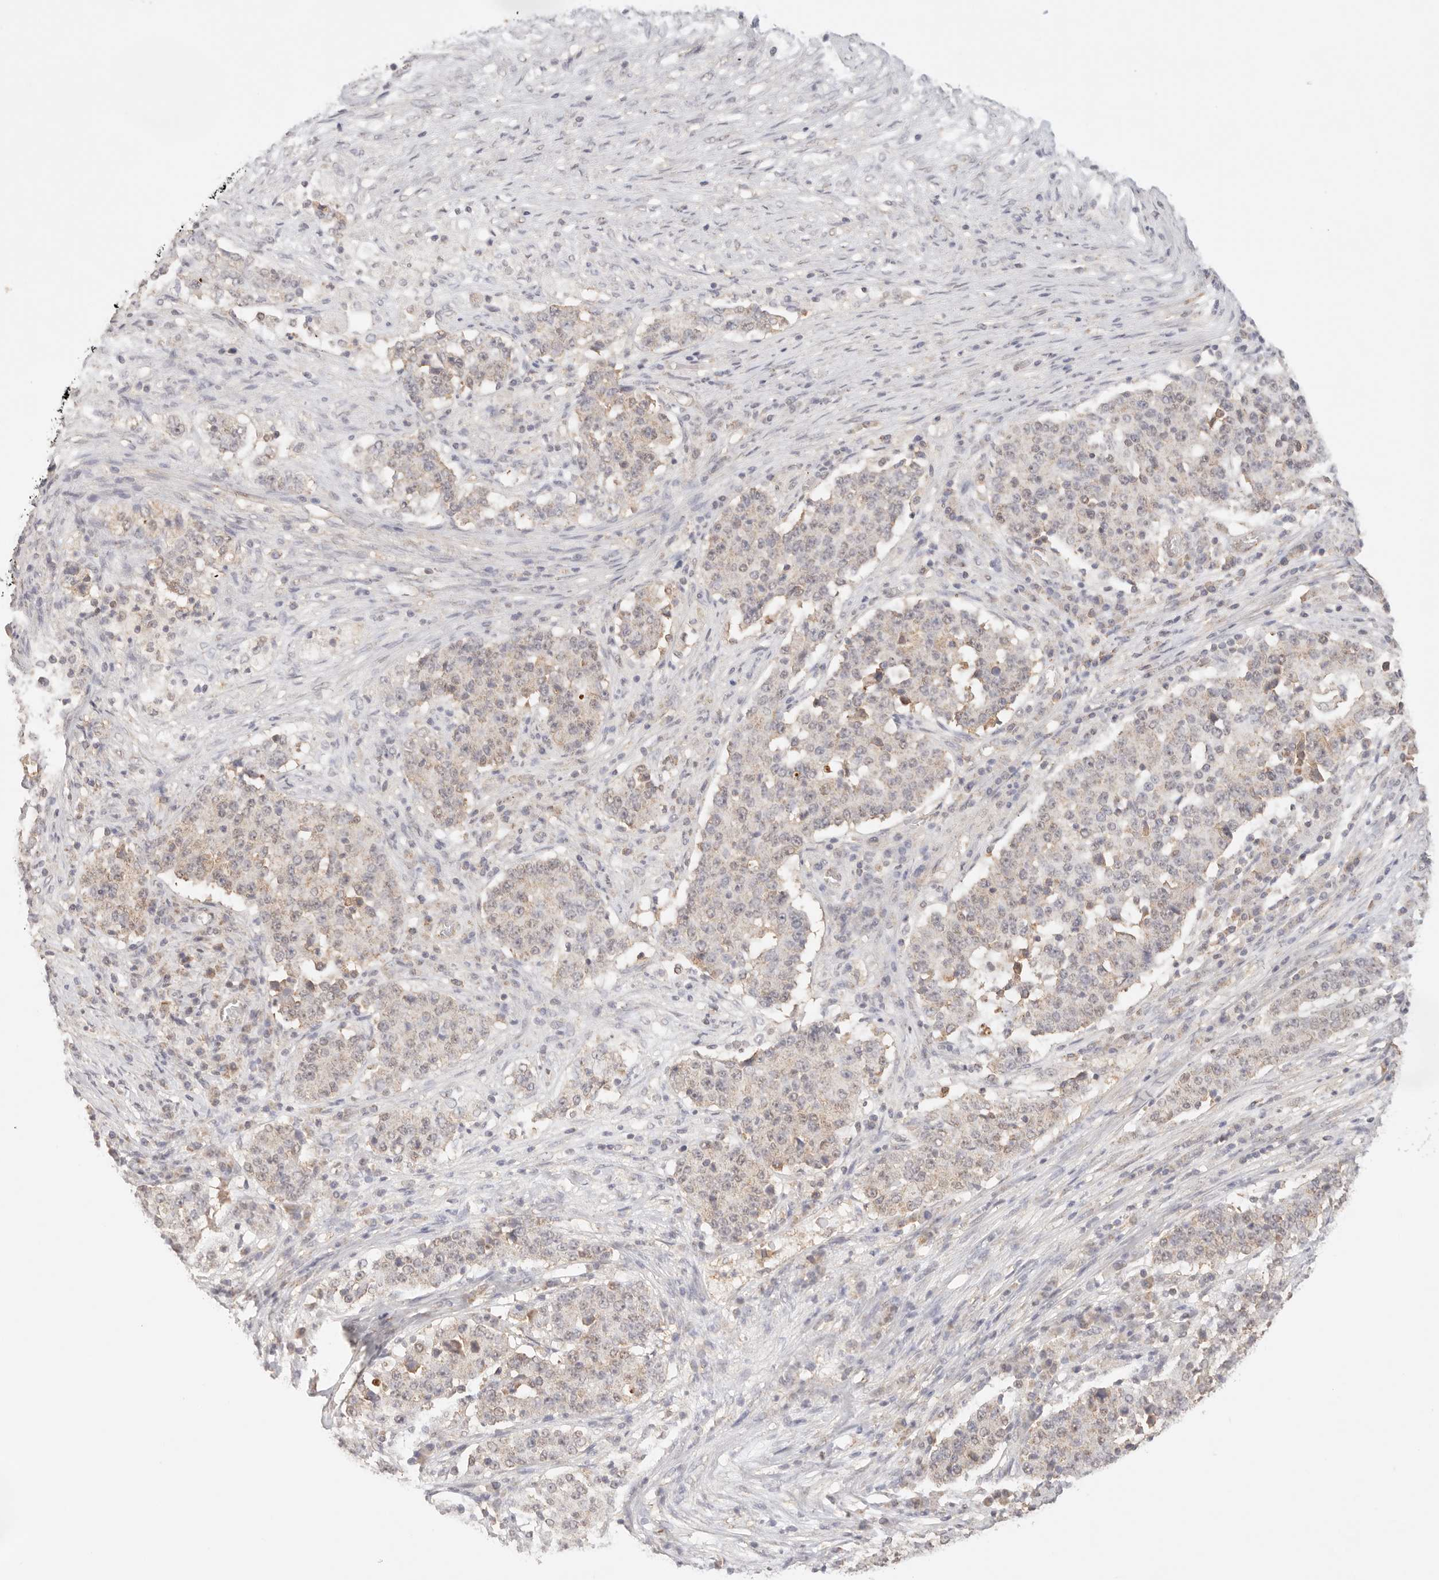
{"staining": {"intensity": "weak", "quantity": "<25%", "location": "cytoplasmic/membranous"}, "tissue": "stomach cancer", "cell_type": "Tumor cells", "image_type": "cancer", "snomed": [{"axis": "morphology", "description": "Adenocarcinoma, NOS"}, {"axis": "topography", "description": "Stomach"}], "caption": "This is an immunohistochemistry (IHC) histopathology image of adenocarcinoma (stomach). There is no staining in tumor cells.", "gene": "IL1R2", "patient": {"sex": "male", "age": 59}}